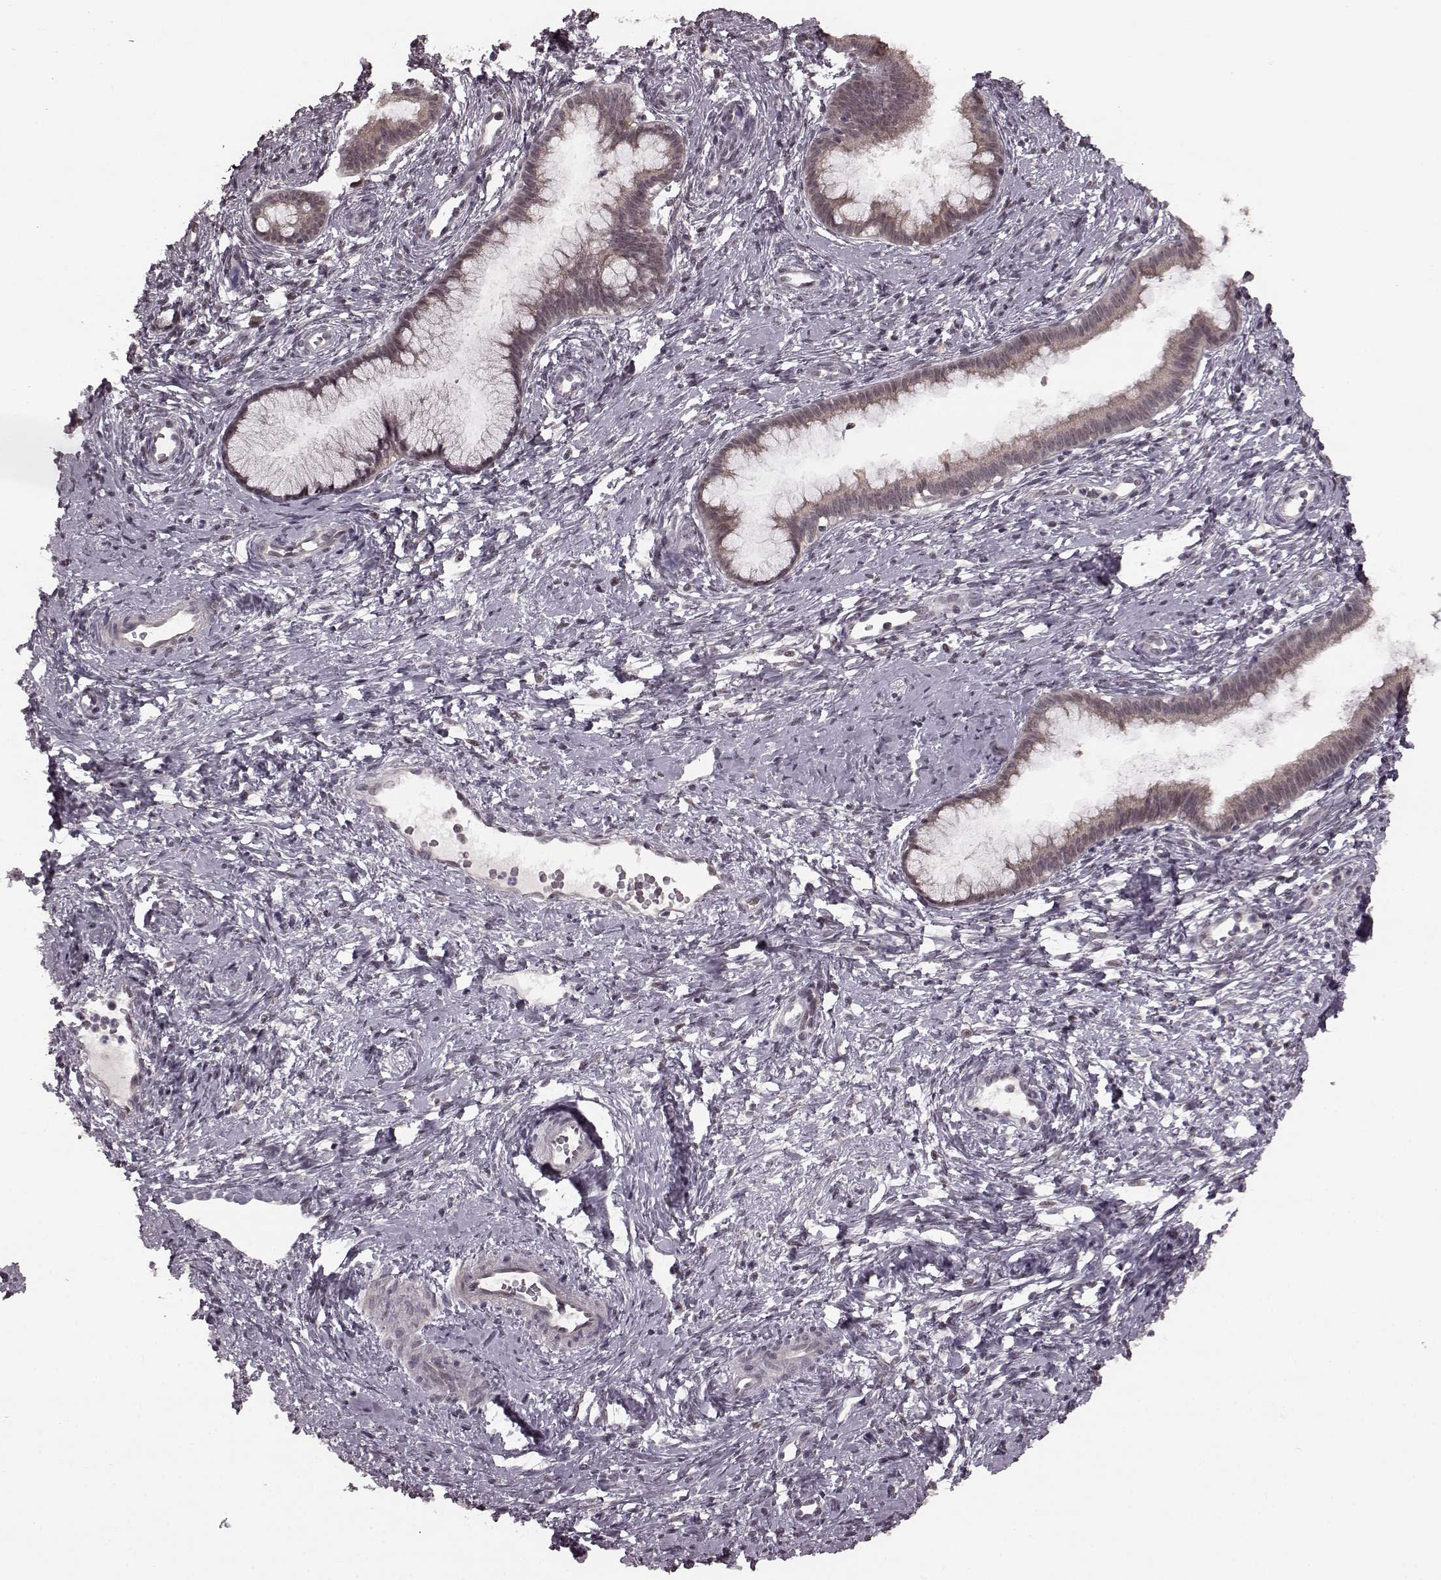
{"staining": {"intensity": "weak", "quantity": ">75%", "location": "cytoplasmic/membranous"}, "tissue": "cervical cancer", "cell_type": "Tumor cells", "image_type": "cancer", "snomed": [{"axis": "morphology", "description": "Squamous cell carcinoma, NOS"}, {"axis": "topography", "description": "Cervix"}], "caption": "IHC photomicrograph of human squamous cell carcinoma (cervical) stained for a protein (brown), which exhibits low levels of weak cytoplasmic/membranous positivity in approximately >75% of tumor cells.", "gene": "PLCB4", "patient": {"sex": "female", "age": 32}}